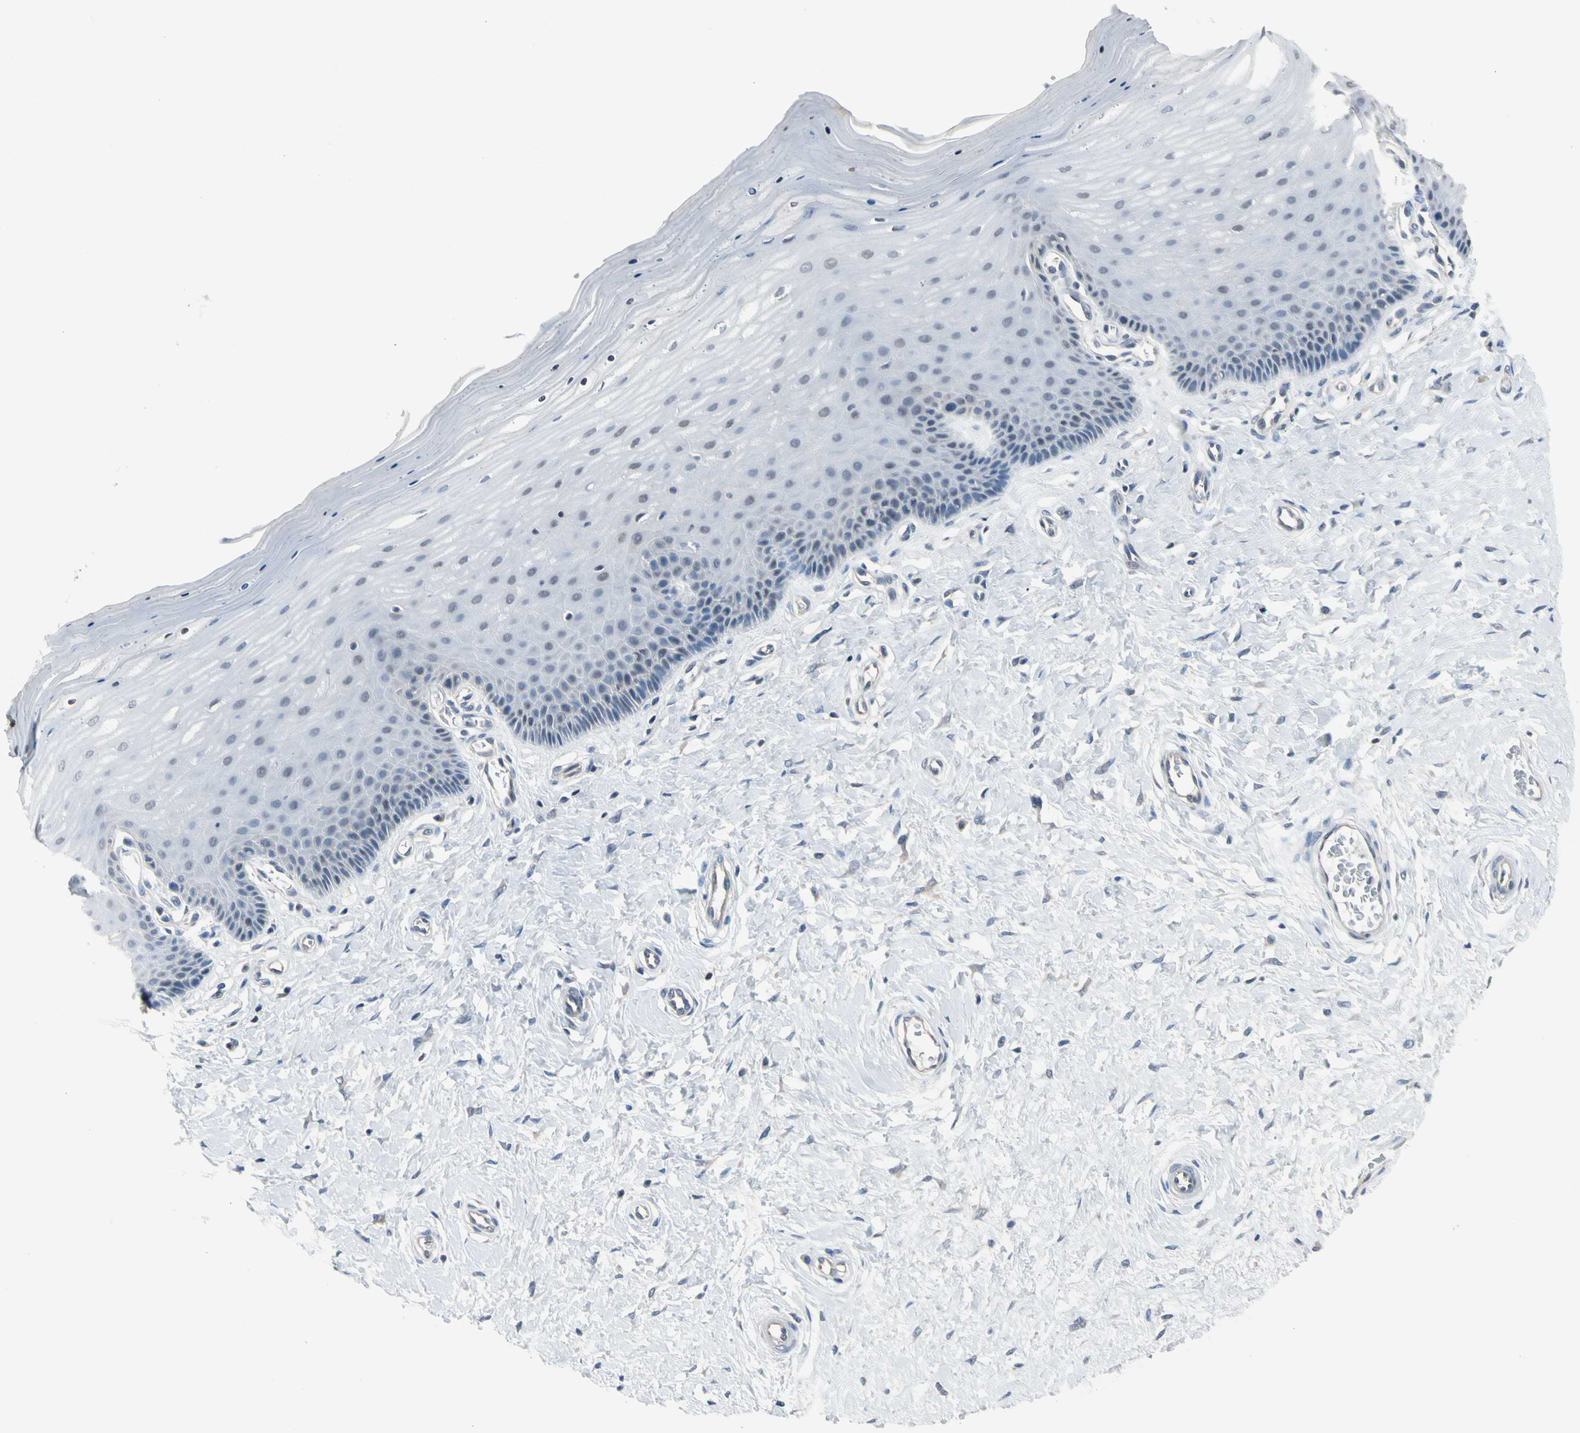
{"staining": {"intensity": "weak", "quantity": ">75%", "location": "cytoplasmic/membranous"}, "tissue": "cervix", "cell_type": "Glandular cells", "image_type": "normal", "snomed": [{"axis": "morphology", "description": "Normal tissue, NOS"}, {"axis": "topography", "description": "Cervix"}], "caption": "This is a photomicrograph of immunohistochemistry staining of benign cervix, which shows weak staining in the cytoplasmic/membranous of glandular cells.", "gene": "ENSG00000256646", "patient": {"sex": "female", "age": 55}}